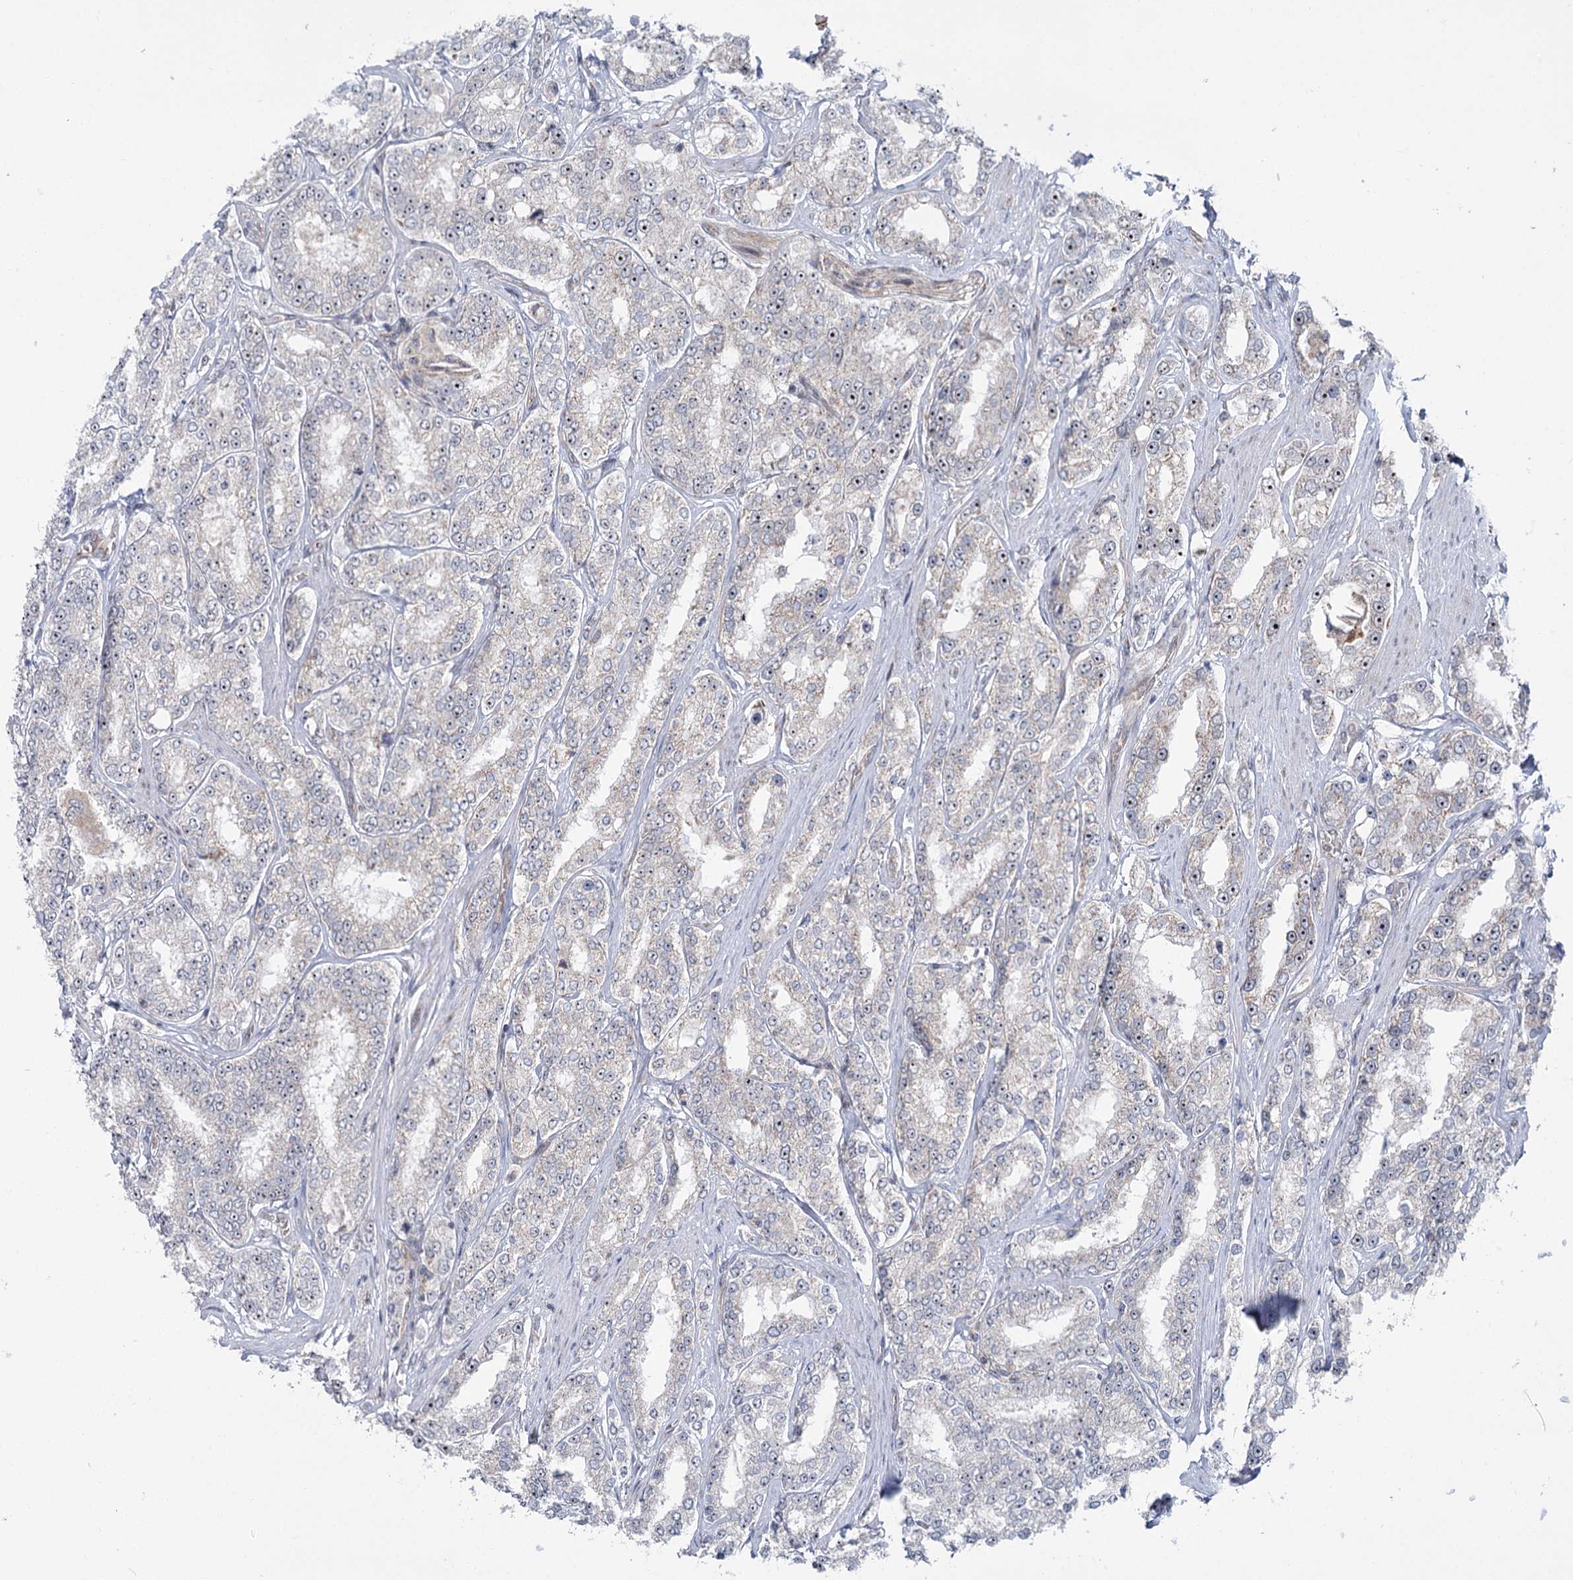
{"staining": {"intensity": "moderate", "quantity": "<25%", "location": "nuclear"}, "tissue": "prostate cancer", "cell_type": "Tumor cells", "image_type": "cancer", "snomed": [{"axis": "morphology", "description": "Normal tissue, NOS"}, {"axis": "morphology", "description": "Adenocarcinoma, High grade"}, {"axis": "topography", "description": "Prostate"}], "caption": "Immunohistochemical staining of human adenocarcinoma (high-grade) (prostate) shows moderate nuclear protein staining in about <25% of tumor cells.", "gene": "STEEP1", "patient": {"sex": "male", "age": 83}}